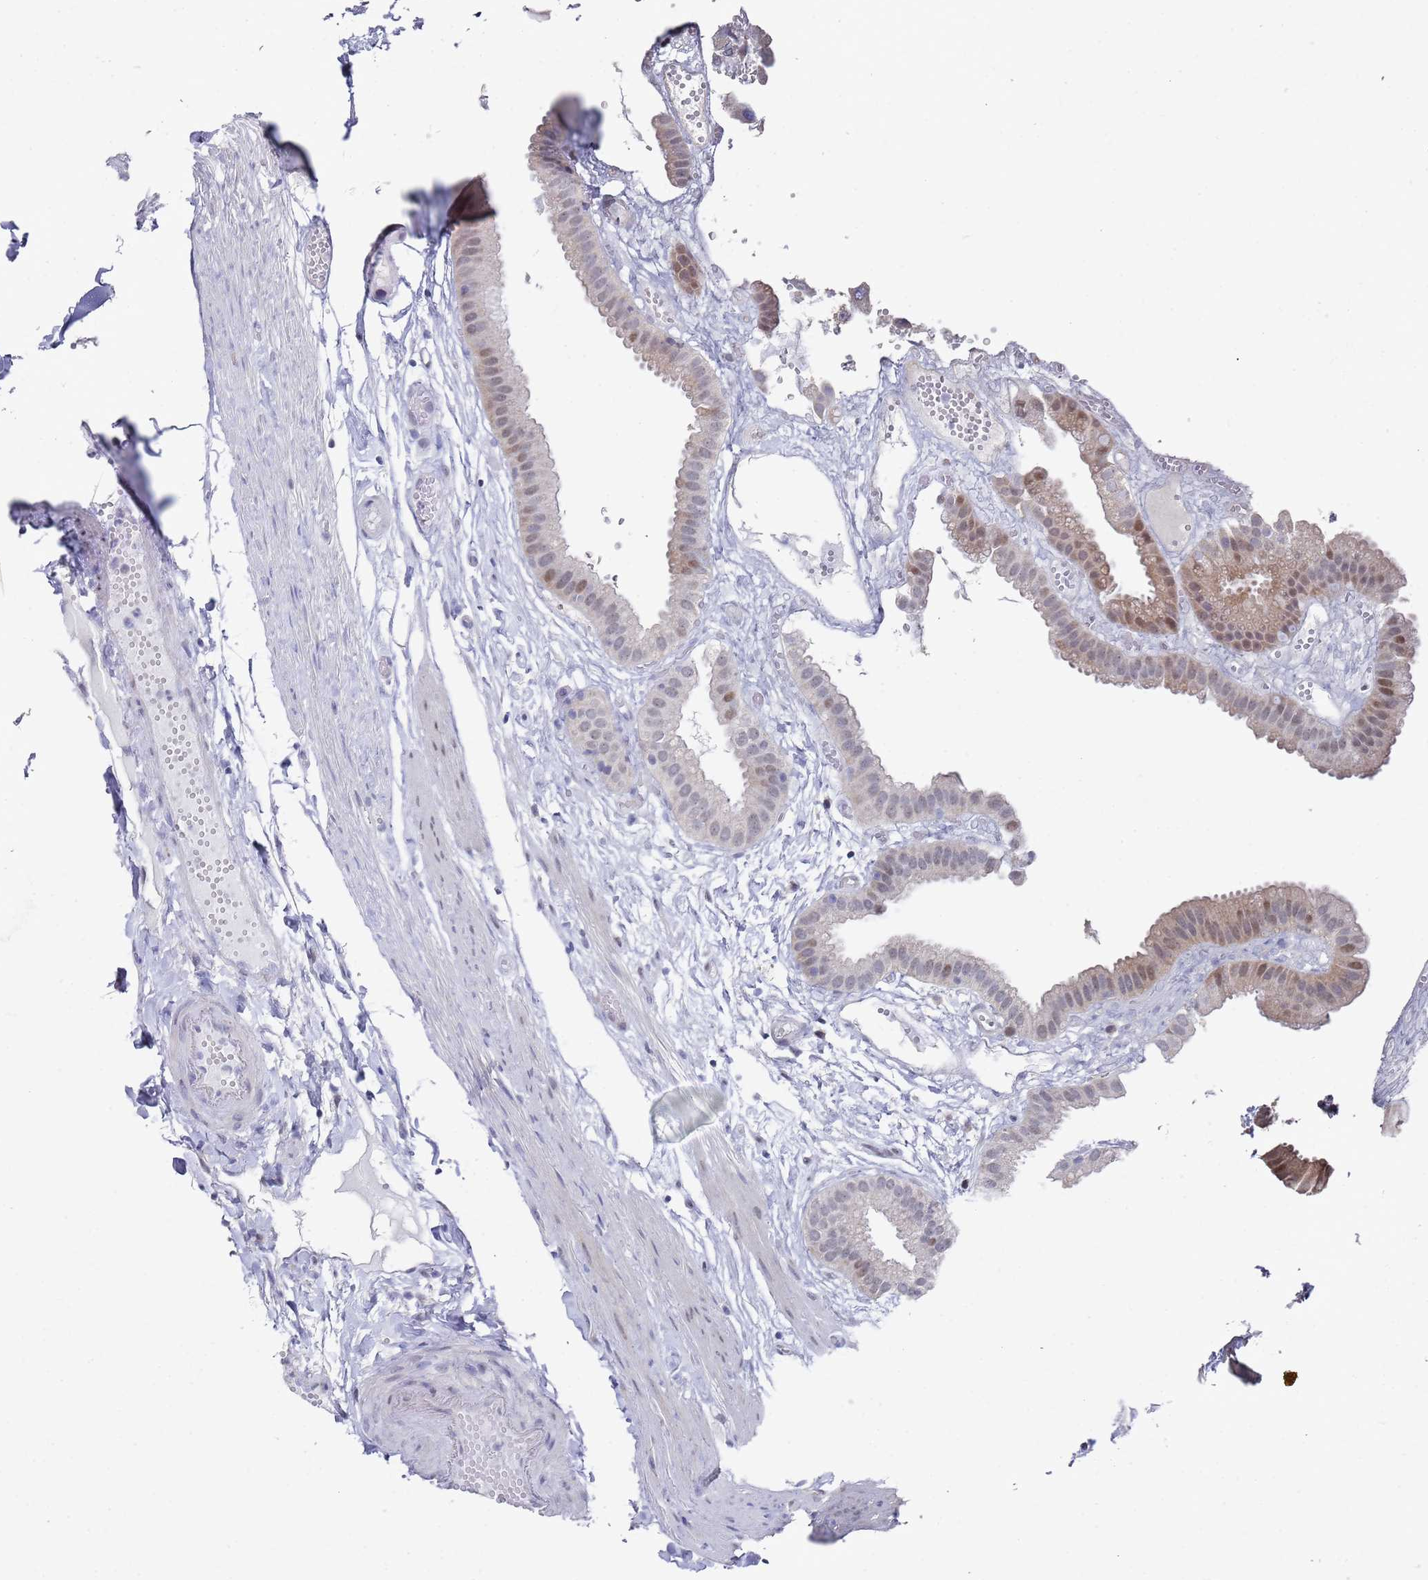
{"staining": {"intensity": "moderate", "quantity": "25%-75%", "location": "nuclear"}, "tissue": "gallbladder", "cell_type": "Glandular cells", "image_type": "normal", "snomed": [{"axis": "morphology", "description": "Normal tissue, NOS"}, {"axis": "topography", "description": "Gallbladder"}], "caption": "Benign gallbladder exhibits moderate nuclear staining in approximately 25%-75% of glandular cells.", "gene": "COPS6", "patient": {"sex": "female", "age": 61}}